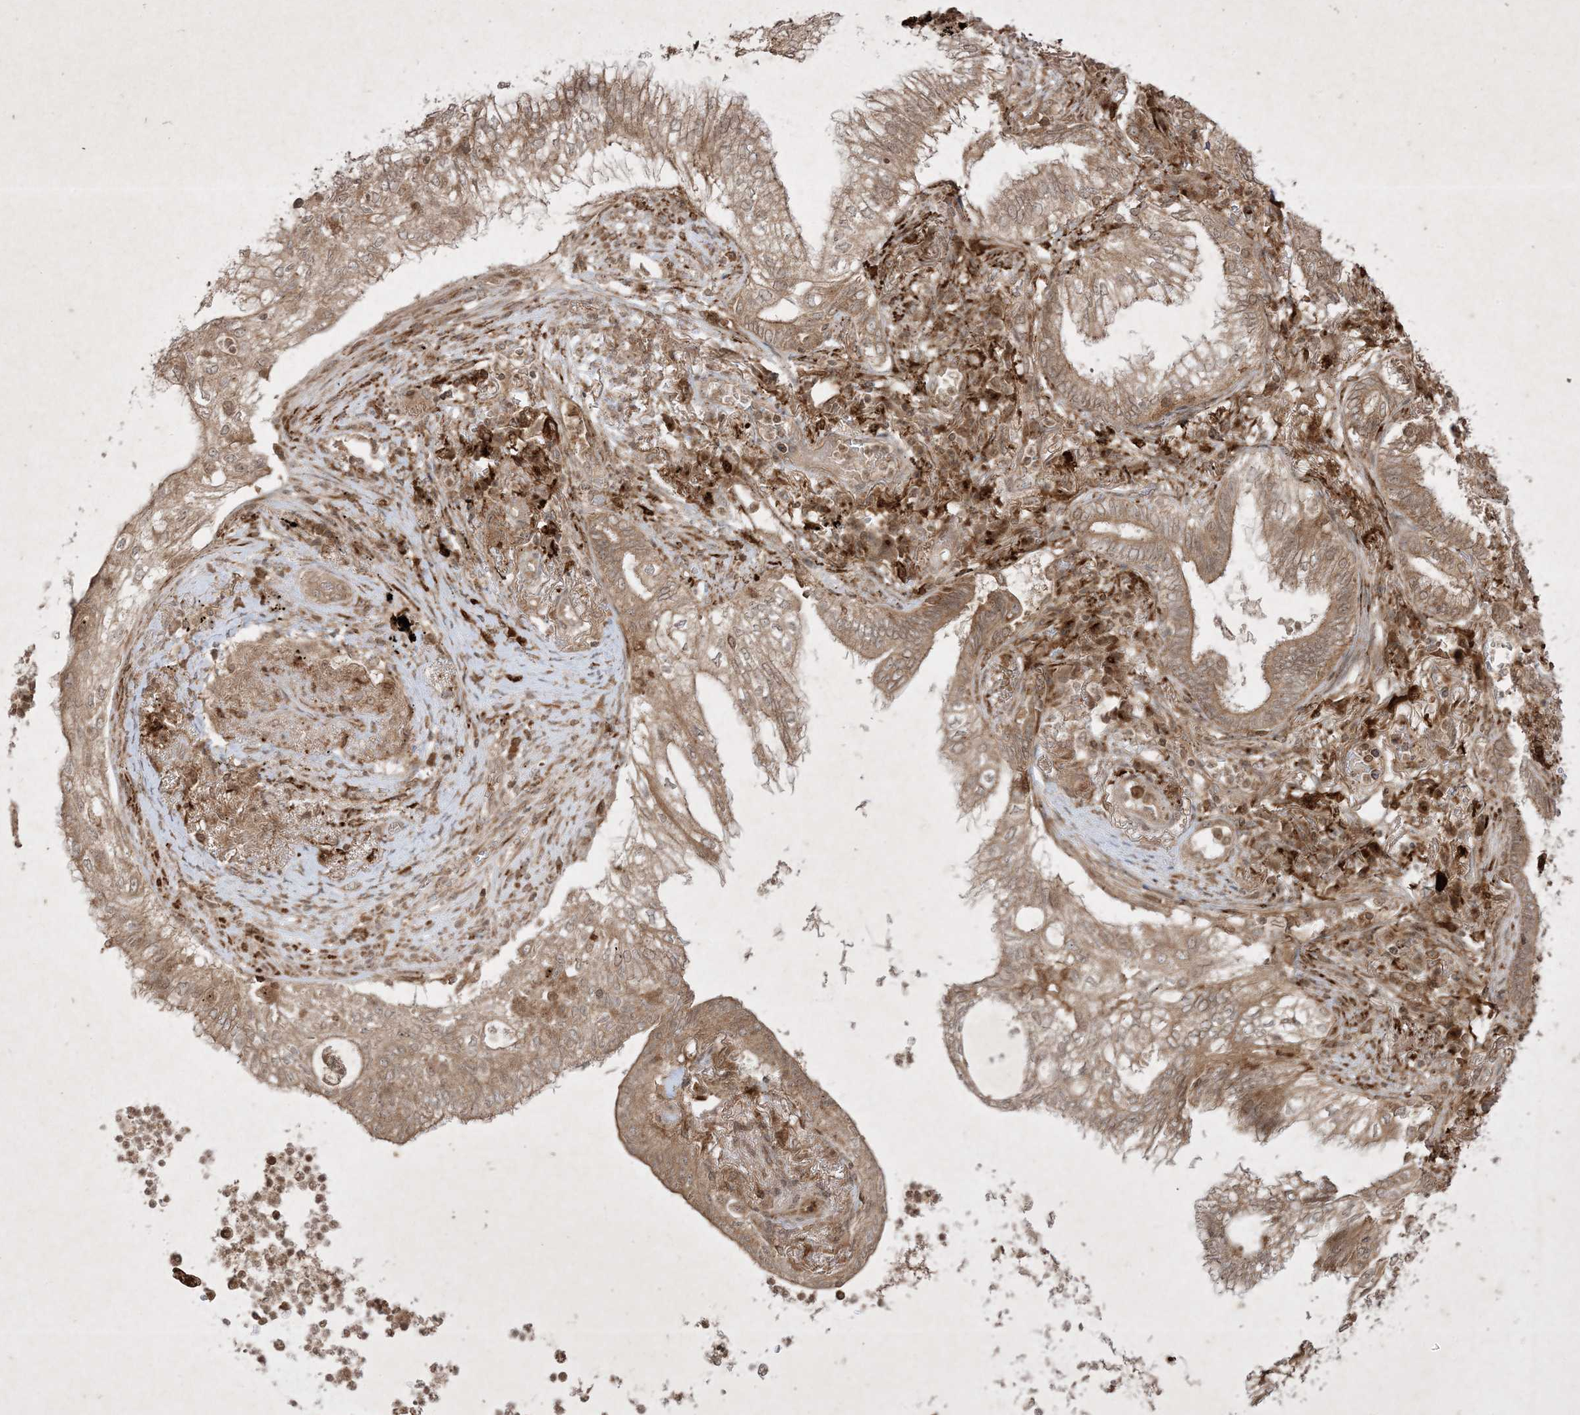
{"staining": {"intensity": "moderate", "quantity": ">75%", "location": "cytoplasmic/membranous"}, "tissue": "lung cancer", "cell_type": "Tumor cells", "image_type": "cancer", "snomed": [{"axis": "morphology", "description": "Adenocarcinoma, NOS"}, {"axis": "topography", "description": "Lung"}], "caption": "Adenocarcinoma (lung) stained with a brown dye demonstrates moderate cytoplasmic/membranous positive staining in about >75% of tumor cells.", "gene": "PTK6", "patient": {"sex": "female", "age": 70}}